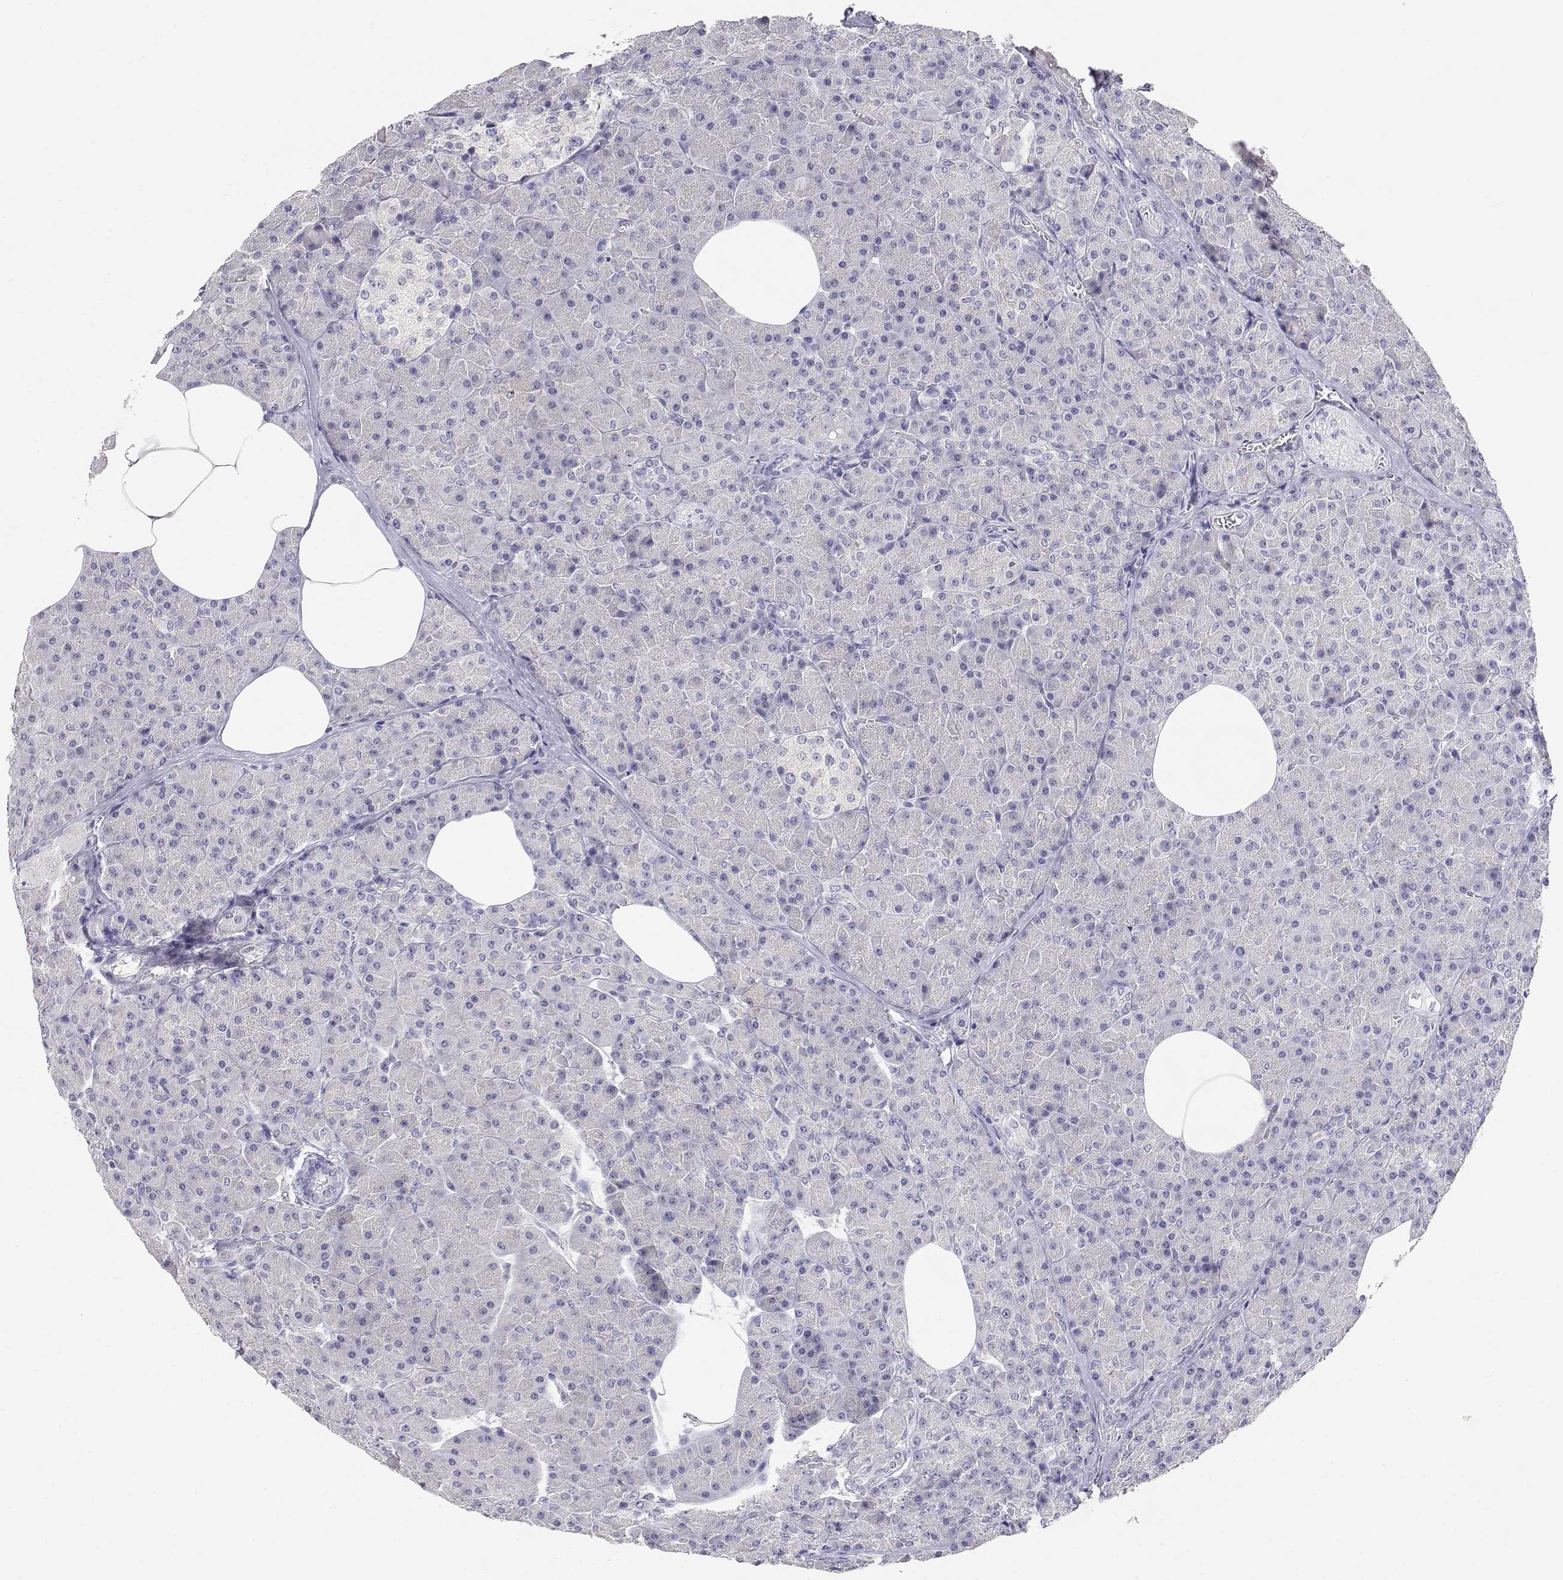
{"staining": {"intensity": "negative", "quantity": "none", "location": "none"}, "tissue": "pancreas", "cell_type": "Exocrine glandular cells", "image_type": "normal", "snomed": [{"axis": "morphology", "description": "Normal tissue, NOS"}, {"axis": "topography", "description": "Pancreas"}], "caption": "This histopathology image is of benign pancreas stained with IHC to label a protein in brown with the nuclei are counter-stained blue. There is no staining in exocrine glandular cells.", "gene": "ADA", "patient": {"sex": "female", "age": 45}}